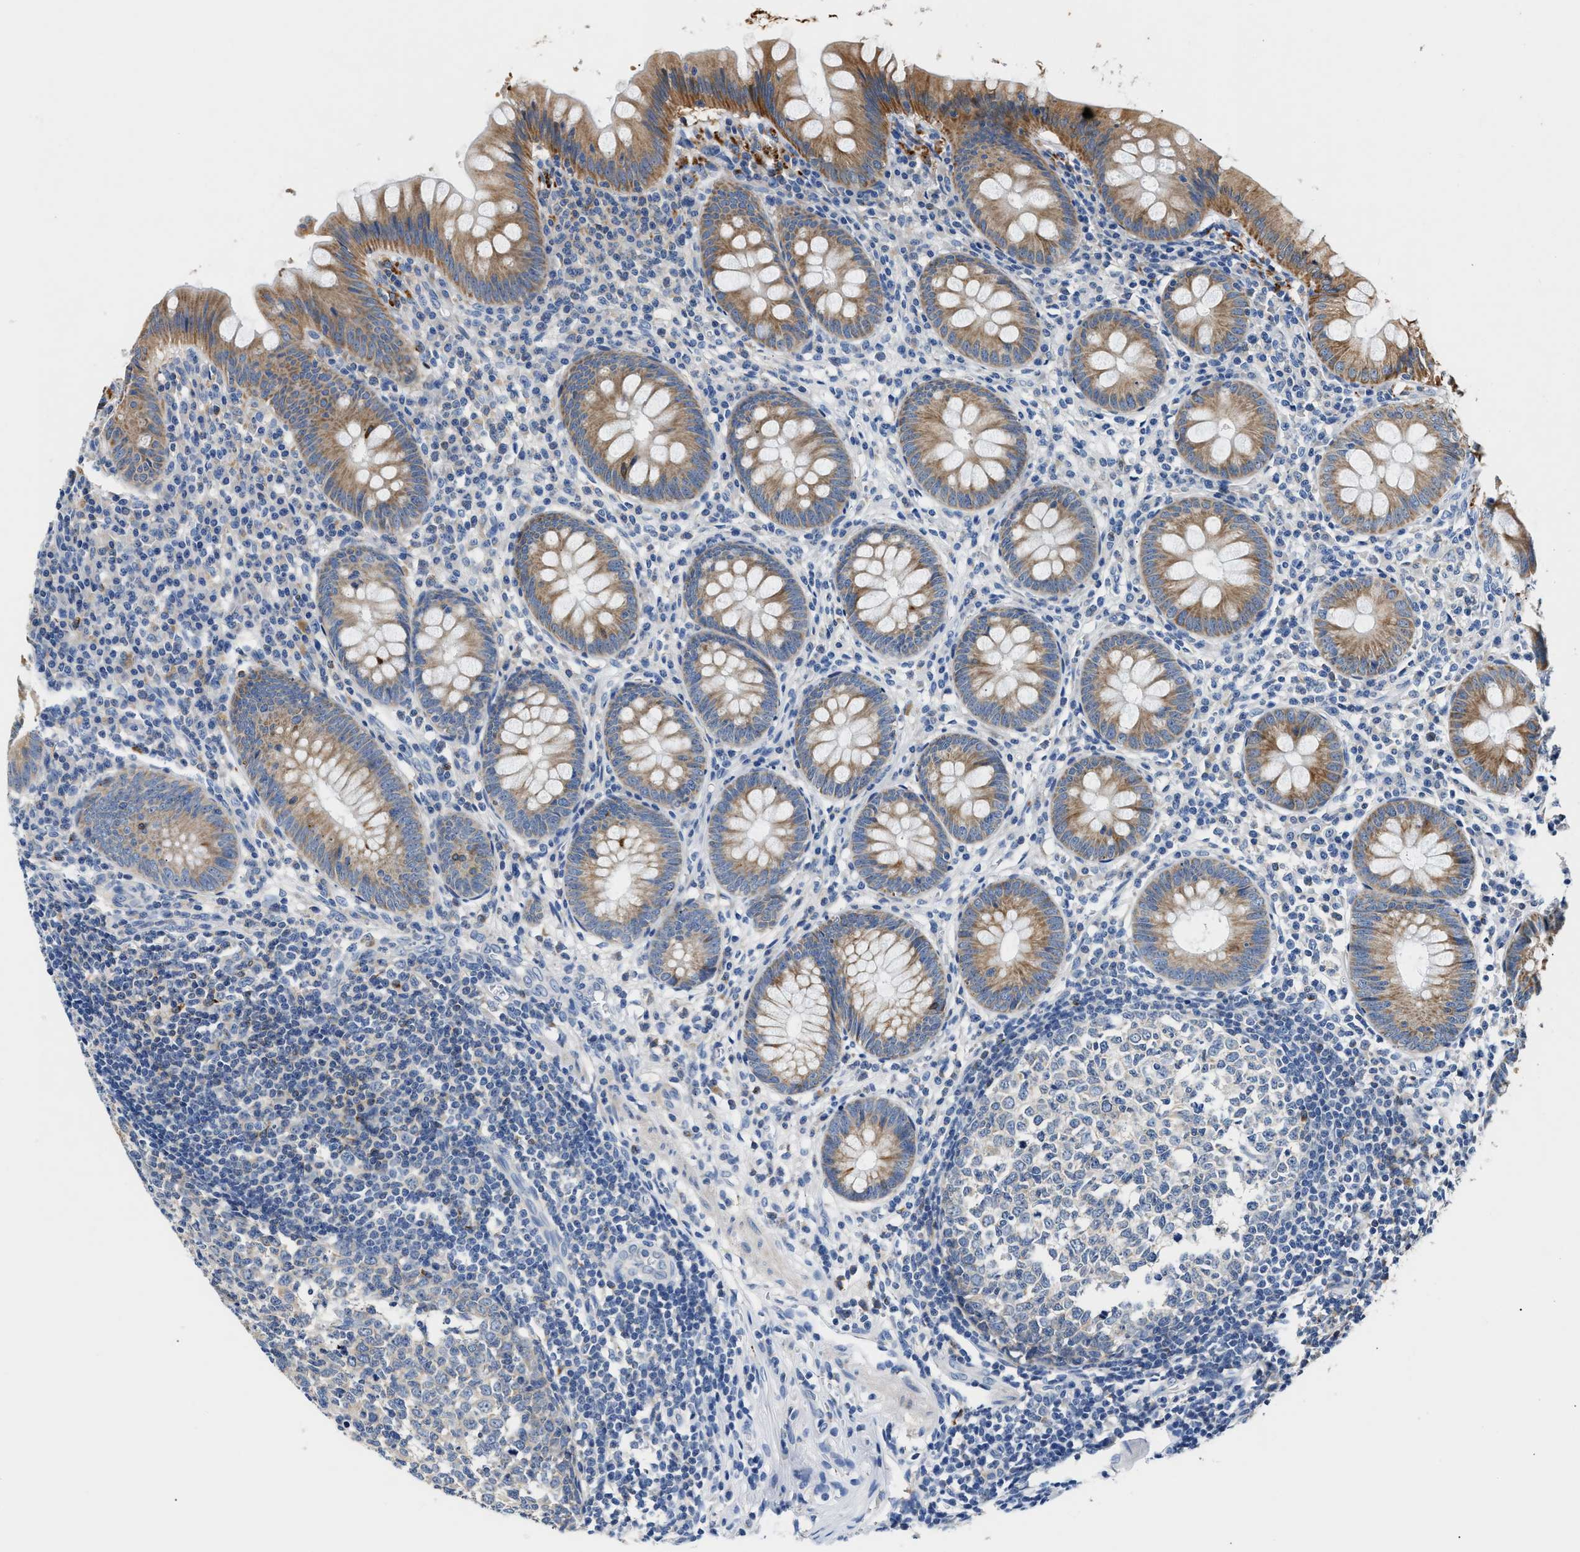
{"staining": {"intensity": "moderate", "quantity": ">75%", "location": "cytoplasmic/membranous"}, "tissue": "appendix", "cell_type": "Glandular cells", "image_type": "normal", "snomed": [{"axis": "morphology", "description": "Normal tissue, NOS"}, {"axis": "topography", "description": "Appendix"}], "caption": "Protein staining by IHC shows moderate cytoplasmic/membranous expression in approximately >75% of glandular cells in benign appendix.", "gene": "TUT7", "patient": {"sex": "male", "age": 56}}